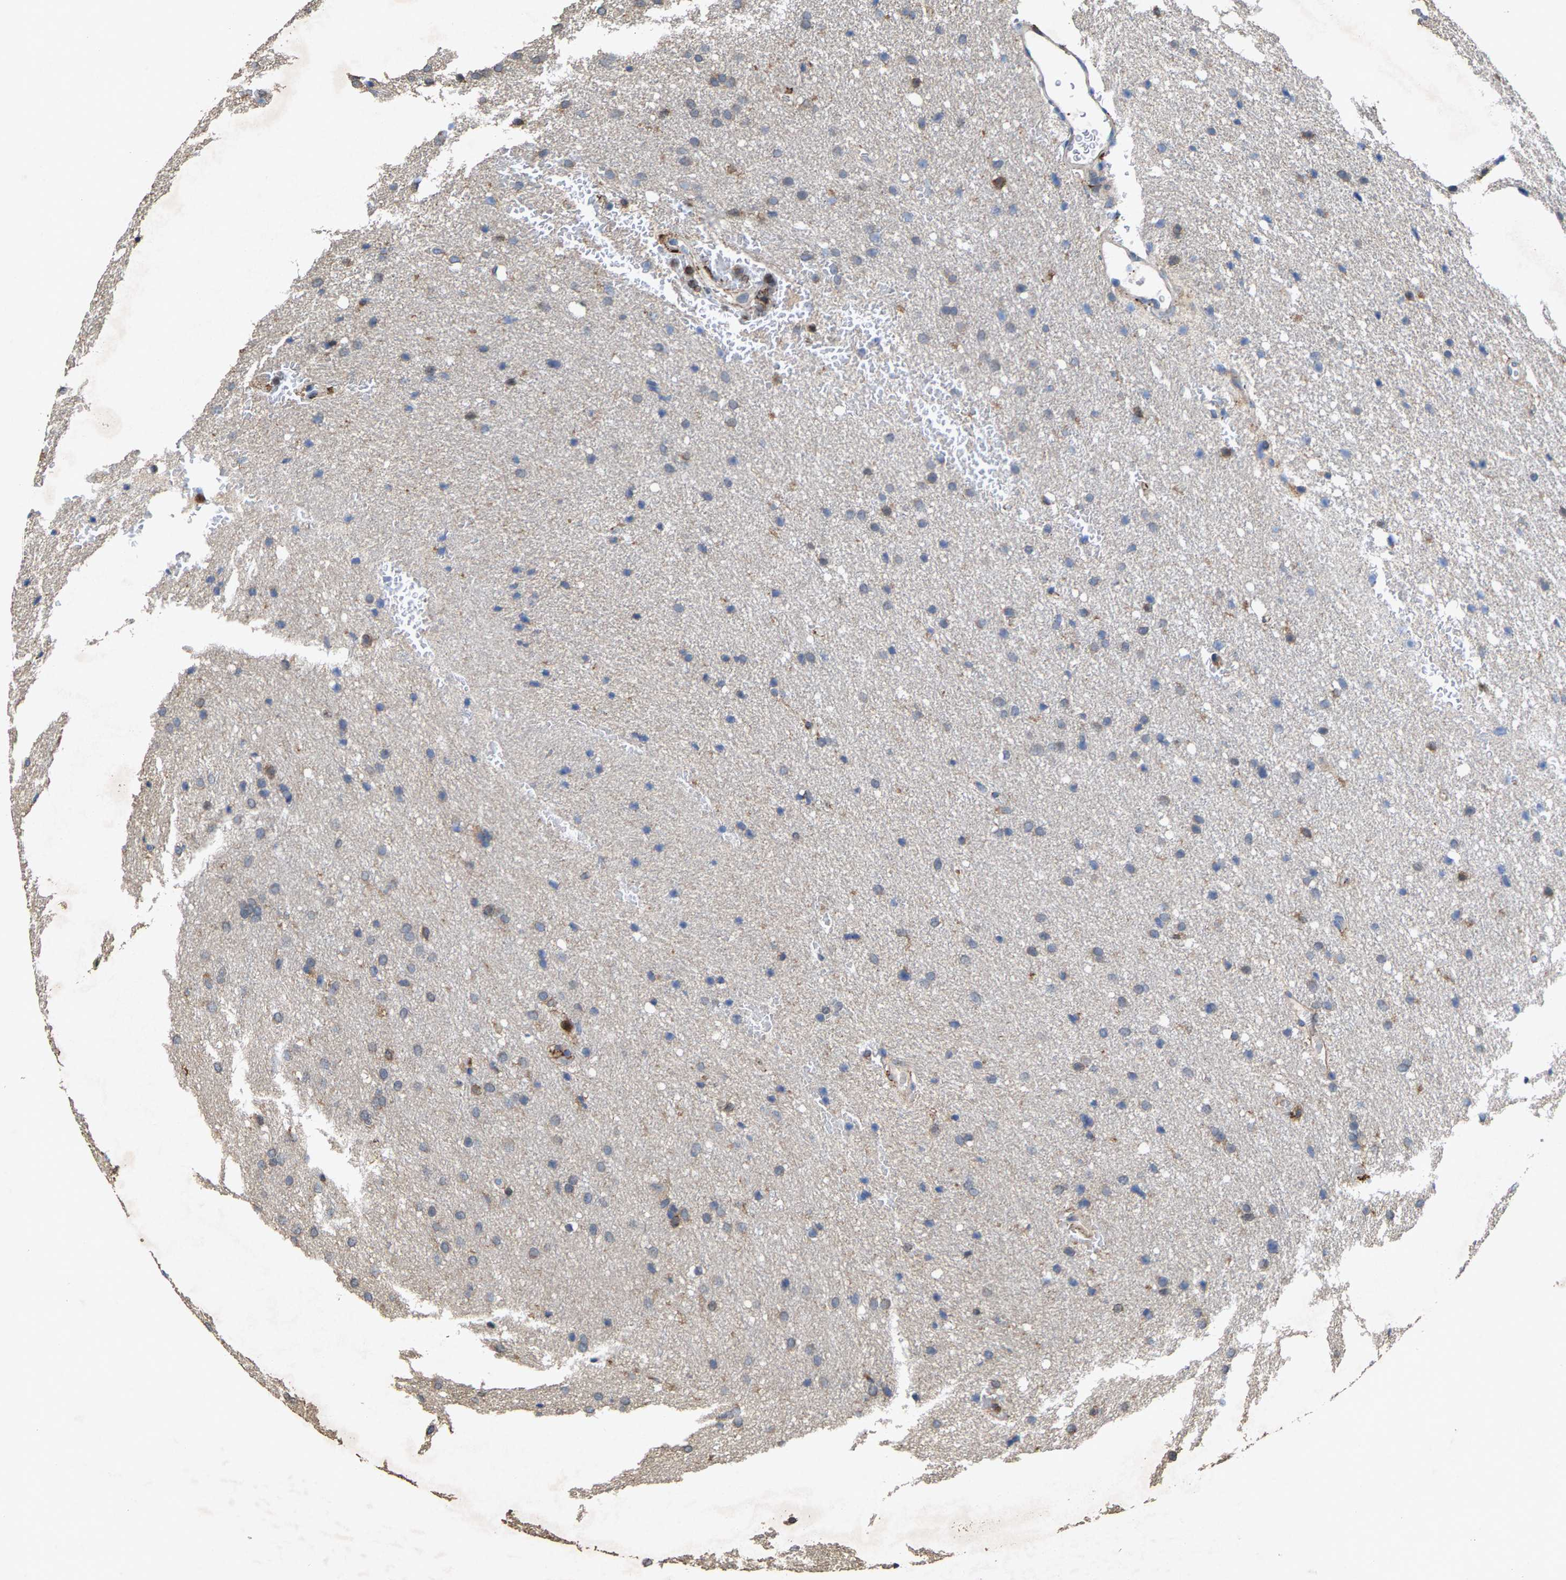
{"staining": {"intensity": "weak", "quantity": "<25%", "location": "cytoplasmic/membranous"}, "tissue": "glioma", "cell_type": "Tumor cells", "image_type": "cancer", "snomed": [{"axis": "morphology", "description": "Glioma, malignant, Low grade"}, {"axis": "topography", "description": "Brain"}], "caption": "This is a micrograph of IHC staining of low-grade glioma (malignant), which shows no staining in tumor cells.", "gene": "FGD3", "patient": {"sex": "female", "age": 37}}